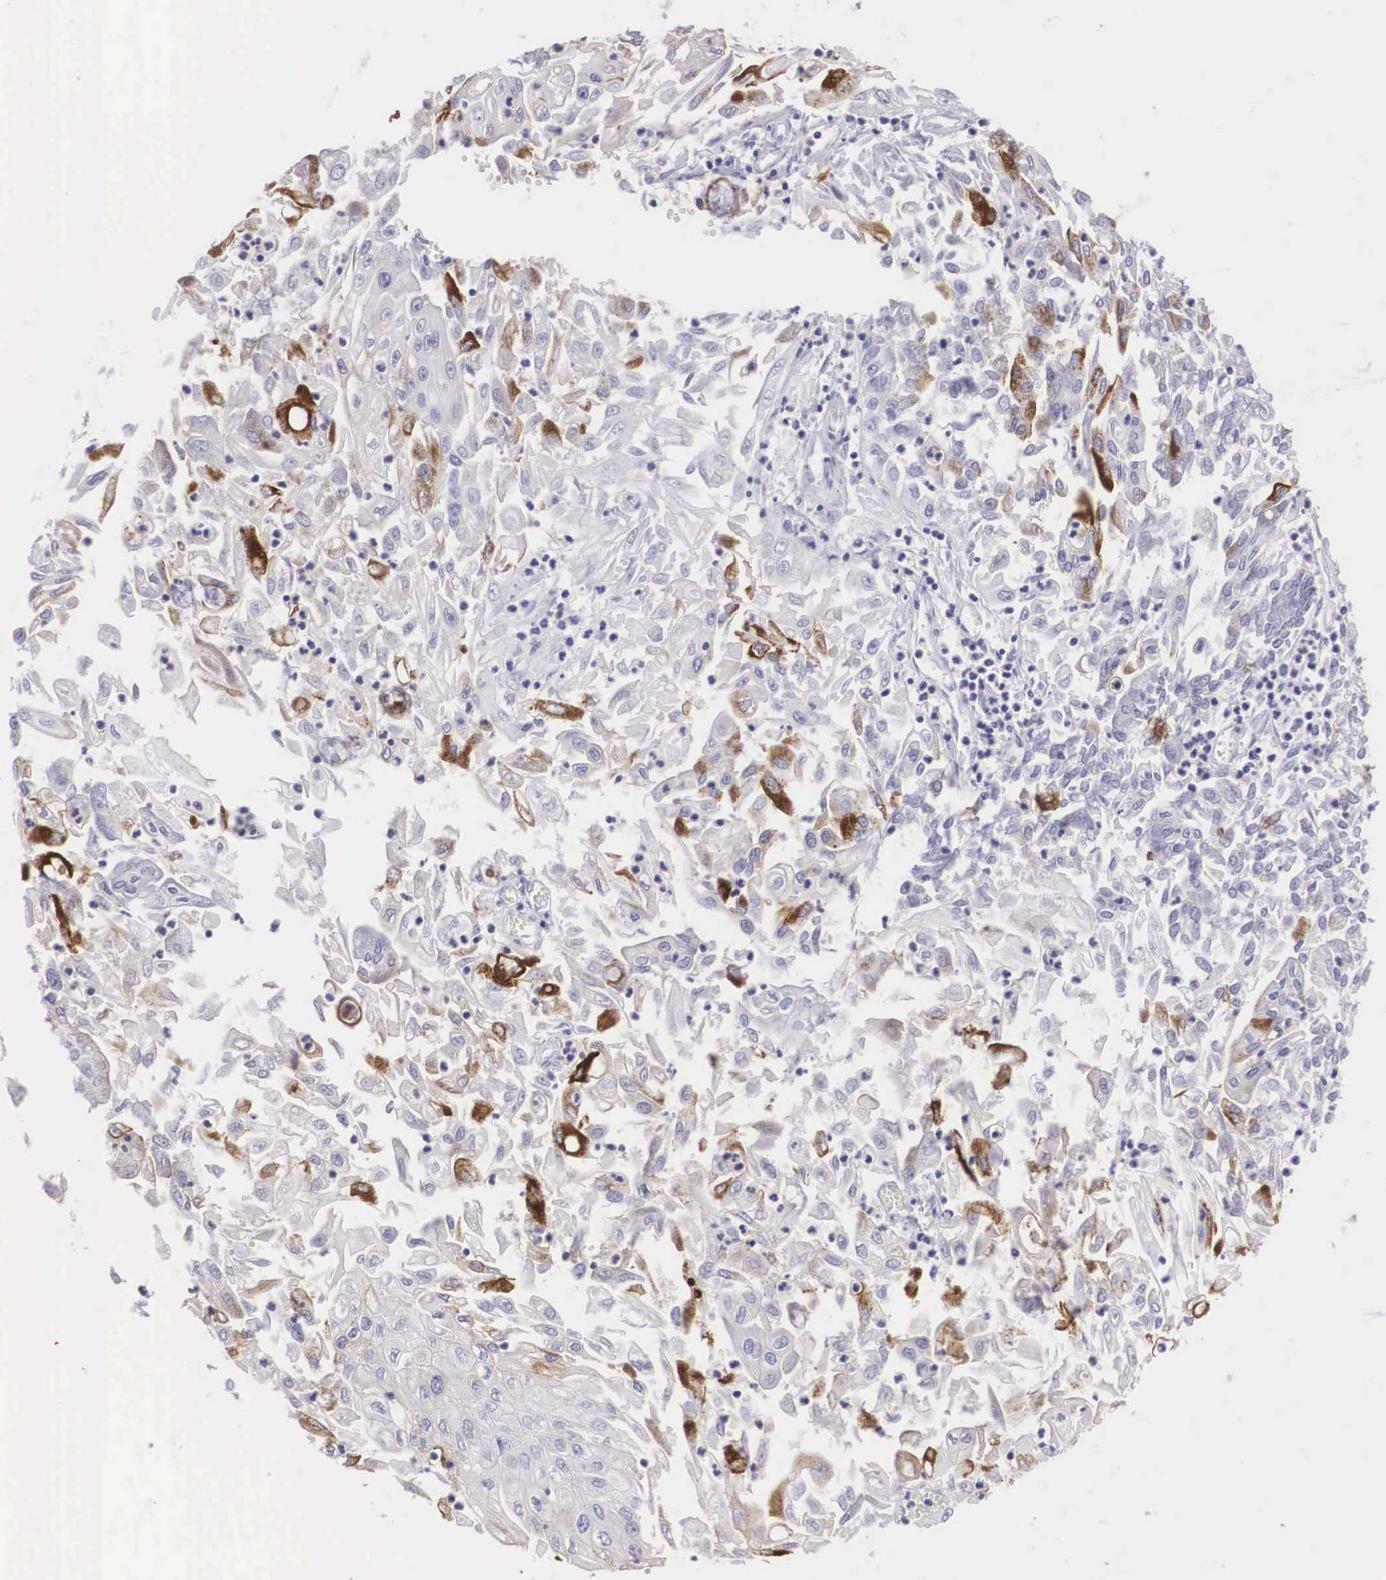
{"staining": {"intensity": "moderate", "quantity": "<25%", "location": "cytoplasmic/membranous"}, "tissue": "endometrial cancer", "cell_type": "Tumor cells", "image_type": "cancer", "snomed": [{"axis": "morphology", "description": "Adenocarcinoma, NOS"}, {"axis": "topography", "description": "Endometrium"}], "caption": "Protein expression by immunohistochemistry (IHC) exhibits moderate cytoplasmic/membranous staining in approximately <25% of tumor cells in adenocarcinoma (endometrial). Using DAB (brown) and hematoxylin (blue) stains, captured at high magnification using brightfield microscopy.", "gene": "CLU", "patient": {"sex": "female", "age": 75}}